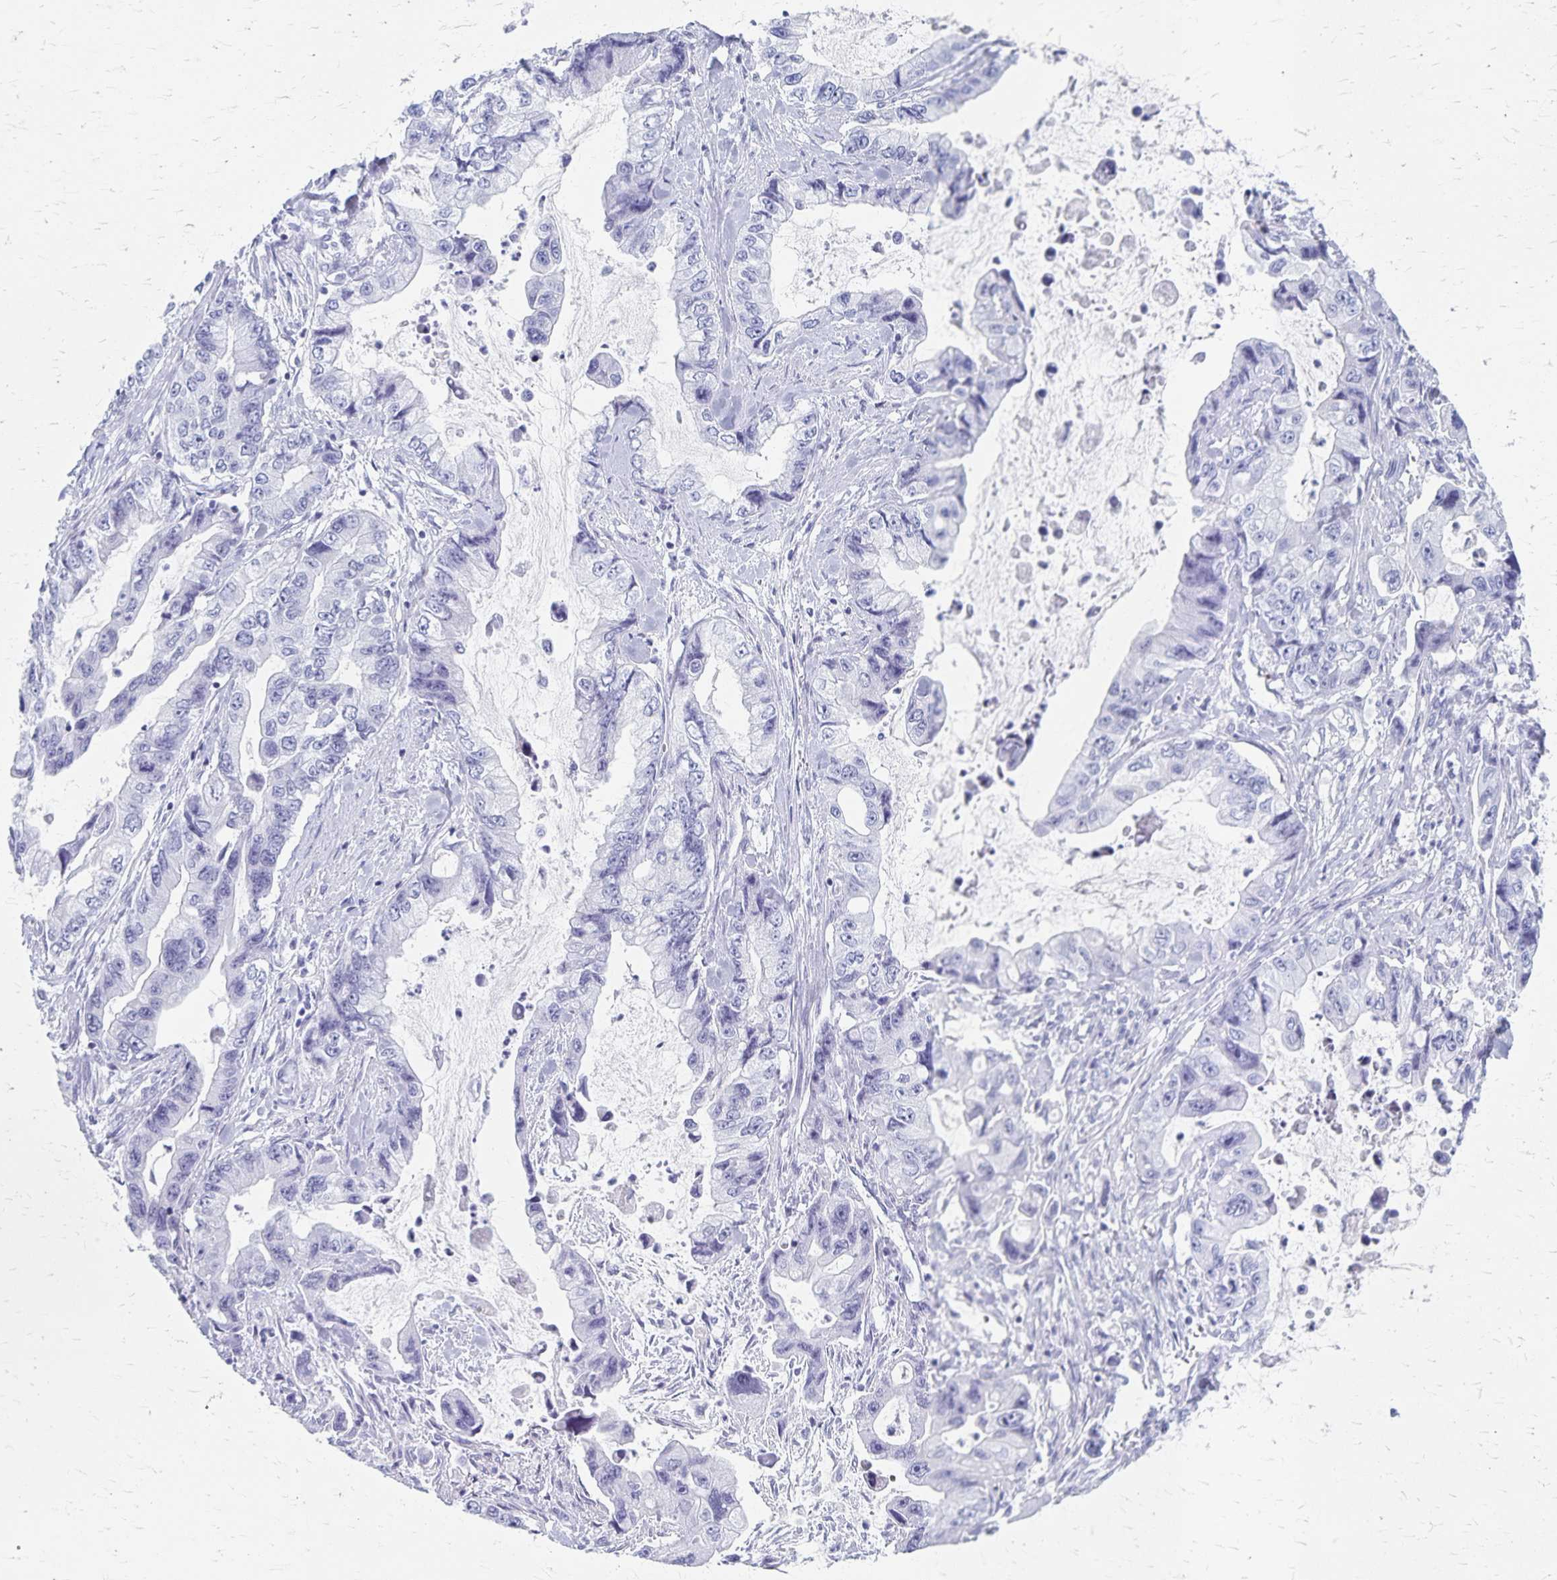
{"staining": {"intensity": "negative", "quantity": "none", "location": "none"}, "tissue": "stomach cancer", "cell_type": "Tumor cells", "image_type": "cancer", "snomed": [{"axis": "morphology", "description": "Adenocarcinoma, NOS"}, {"axis": "topography", "description": "Pancreas"}, {"axis": "topography", "description": "Stomach, upper"}, {"axis": "topography", "description": "Stomach"}], "caption": "Stomach cancer was stained to show a protein in brown. There is no significant positivity in tumor cells.", "gene": "GPBAR1", "patient": {"sex": "male", "age": 77}}